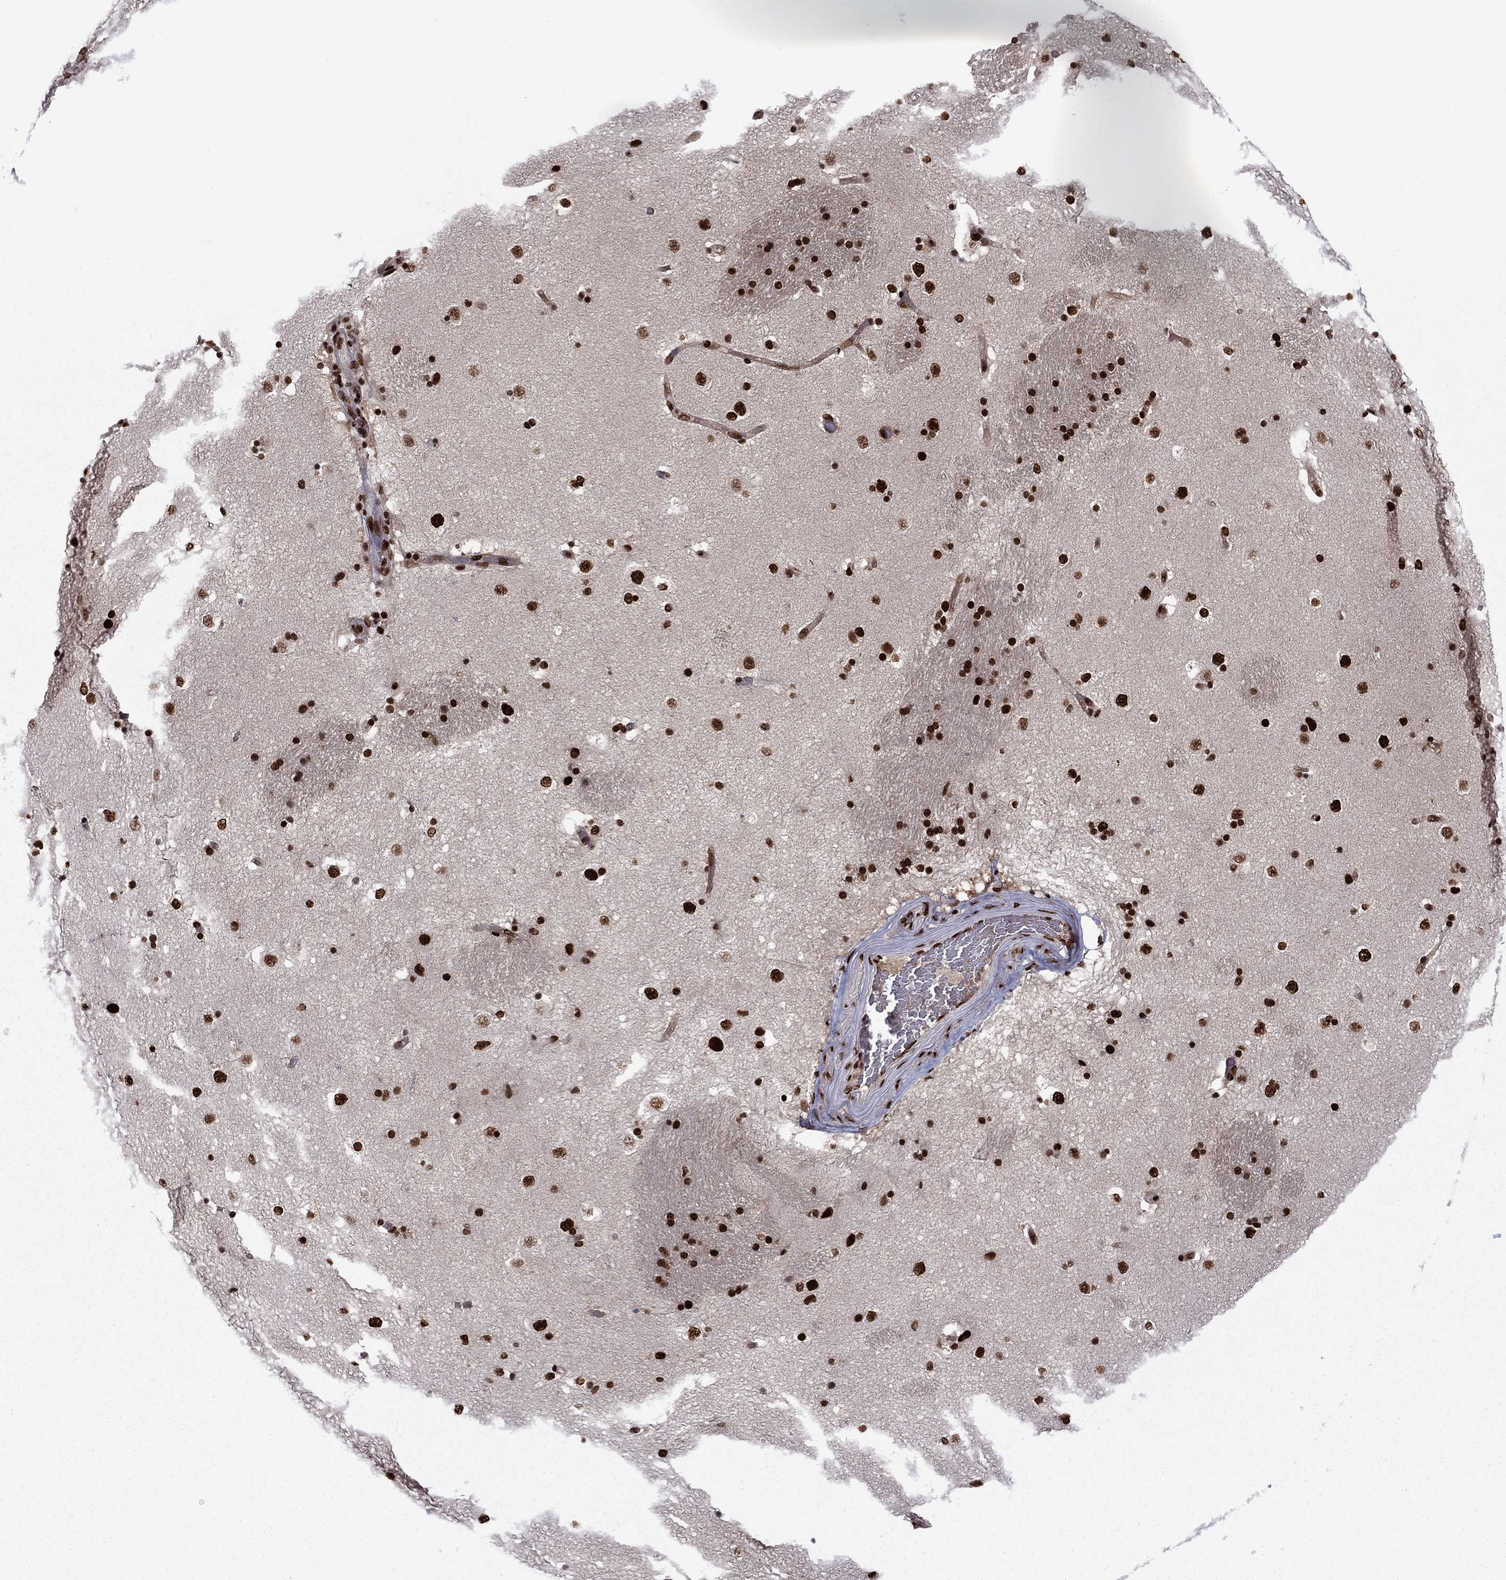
{"staining": {"intensity": "strong", "quantity": "25%-75%", "location": "nuclear"}, "tissue": "caudate", "cell_type": "Glial cells", "image_type": "normal", "snomed": [{"axis": "morphology", "description": "Normal tissue, NOS"}, {"axis": "topography", "description": "Lateral ventricle wall"}], "caption": "A high amount of strong nuclear positivity is identified in about 25%-75% of glial cells in normal caudate.", "gene": "USP54", "patient": {"sex": "male", "age": 51}}